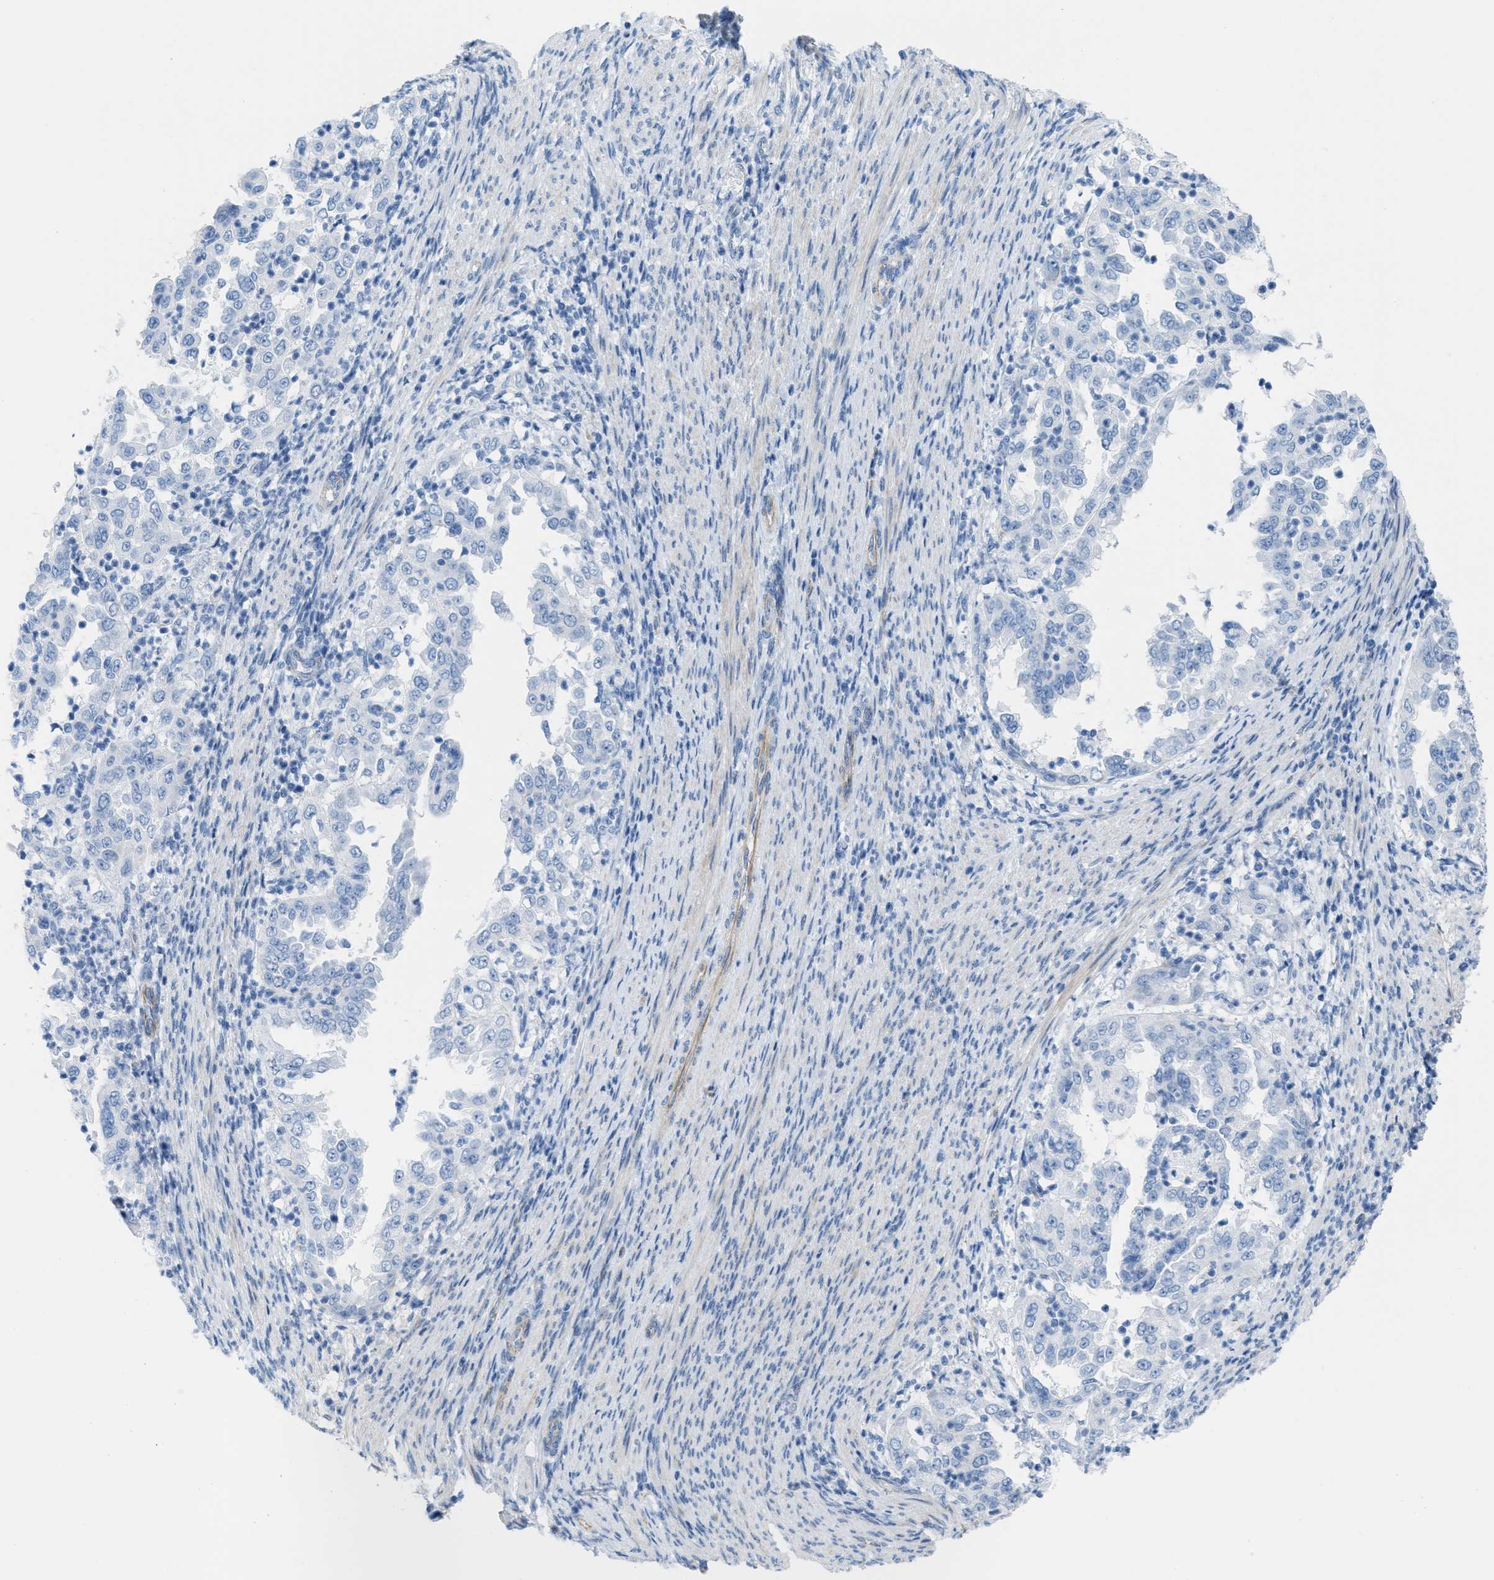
{"staining": {"intensity": "negative", "quantity": "none", "location": "none"}, "tissue": "endometrial cancer", "cell_type": "Tumor cells", "image_type": "cancer", "snomed": [{"axis": "morphology", "description": "Adenocarcinoma, NOS"}, {"axis": "topography", "description": "Endometrium"}], "caption": "Endometrial cancer stained for a protein using IHC exhibits no positivity tumor cells.", "gene": "SLC12A1", "patient": {"sex": "female", "age": 85}}